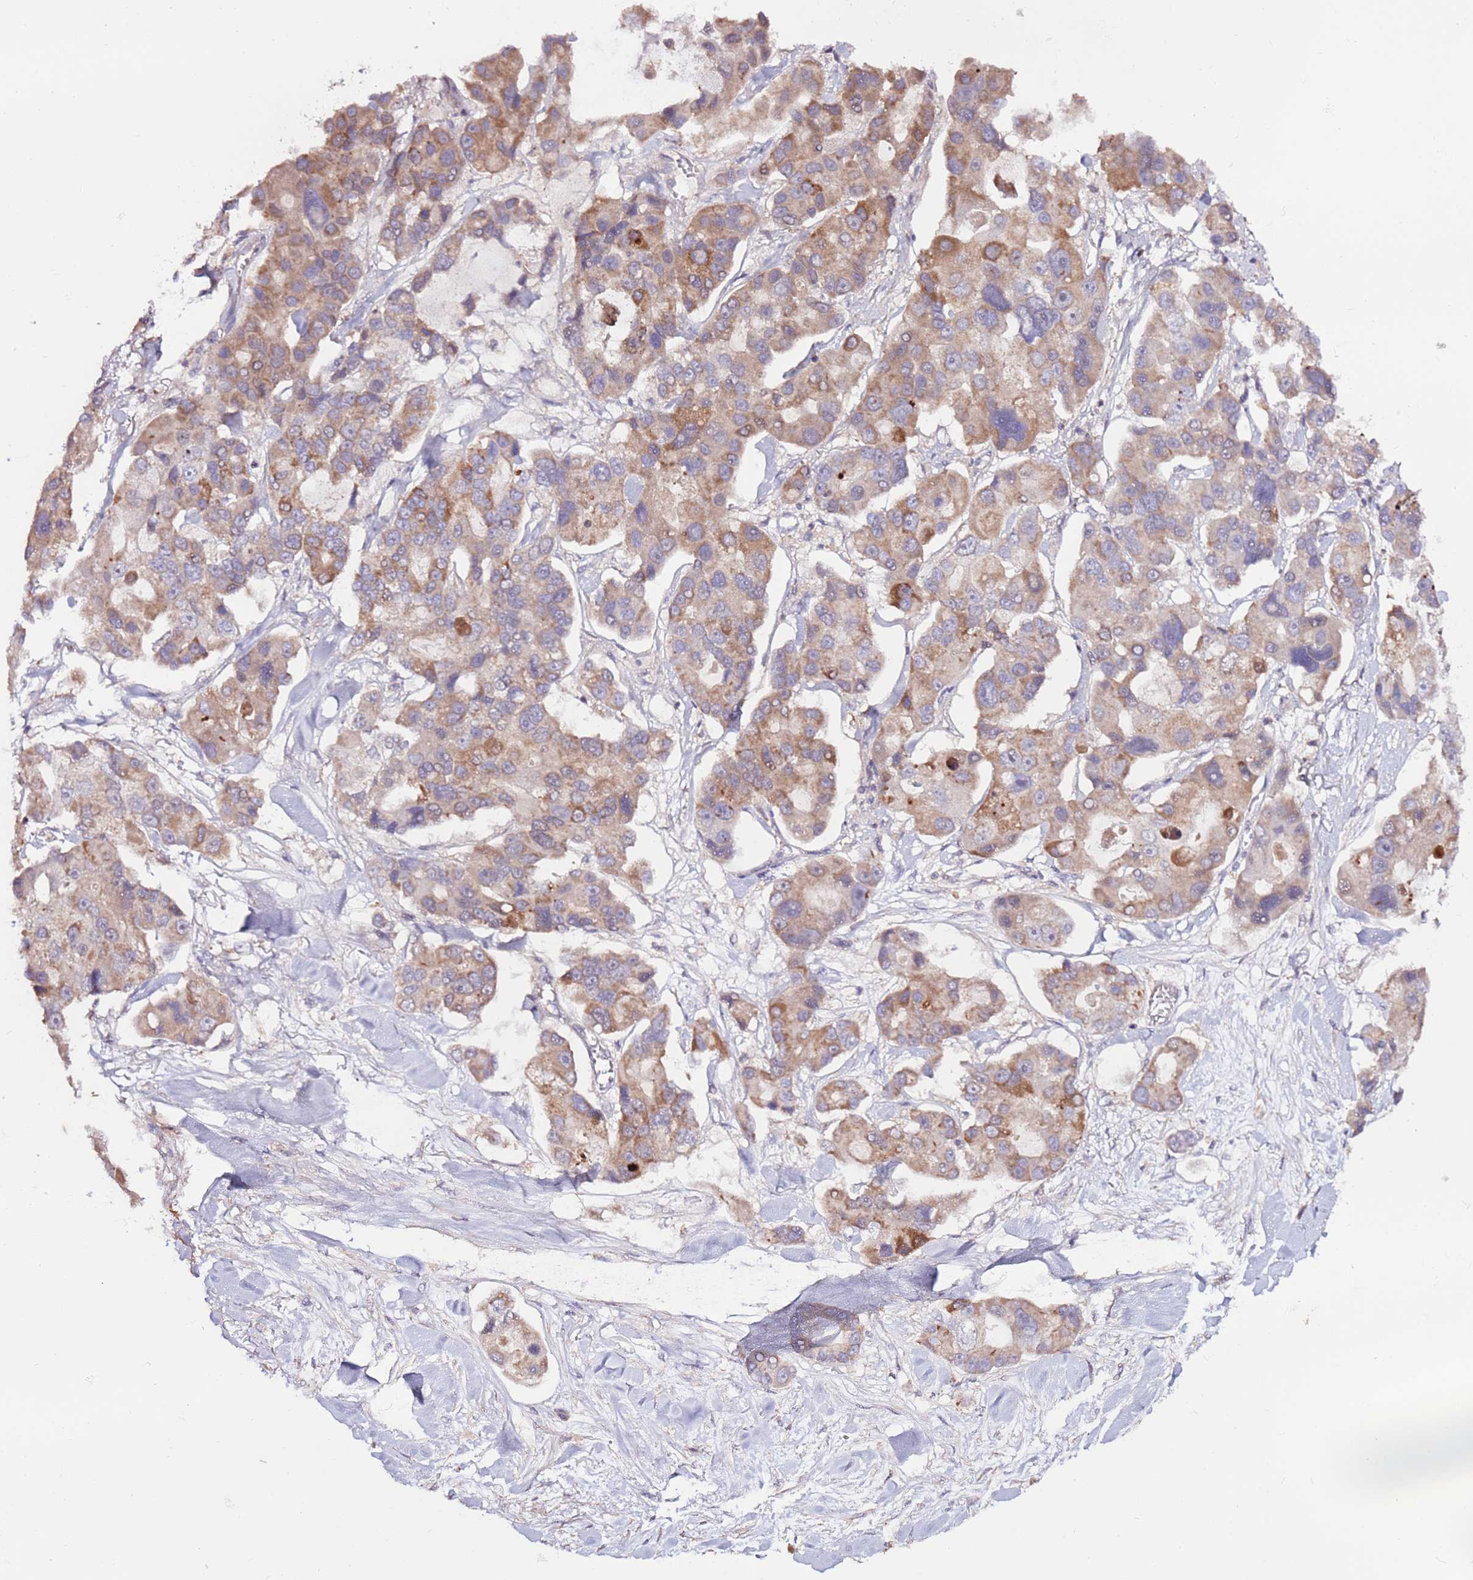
{"staining": {"intensity": "moderate", "quantity": "25%-75%", "location": "cytoplasmic/membranous"}, "tissue": "lung cancer", "cell_type": "Tumor cells", "image_type": "cancer", "snomed": [{"axis": "morphology", "description": "Adenocarcinoma, NOS"}, {"axis": "topography", "description": "Lung"}], "caption": "Moderate cytoplasmic/membranous staining is seen in approximately 25%-75% of tumor cells in lung cancer. Ihc stains the protein of interest in brown and the nuclei are stained blue.", "gene": "EVA1B", "patient": {"sex": "female", "age": 54}}